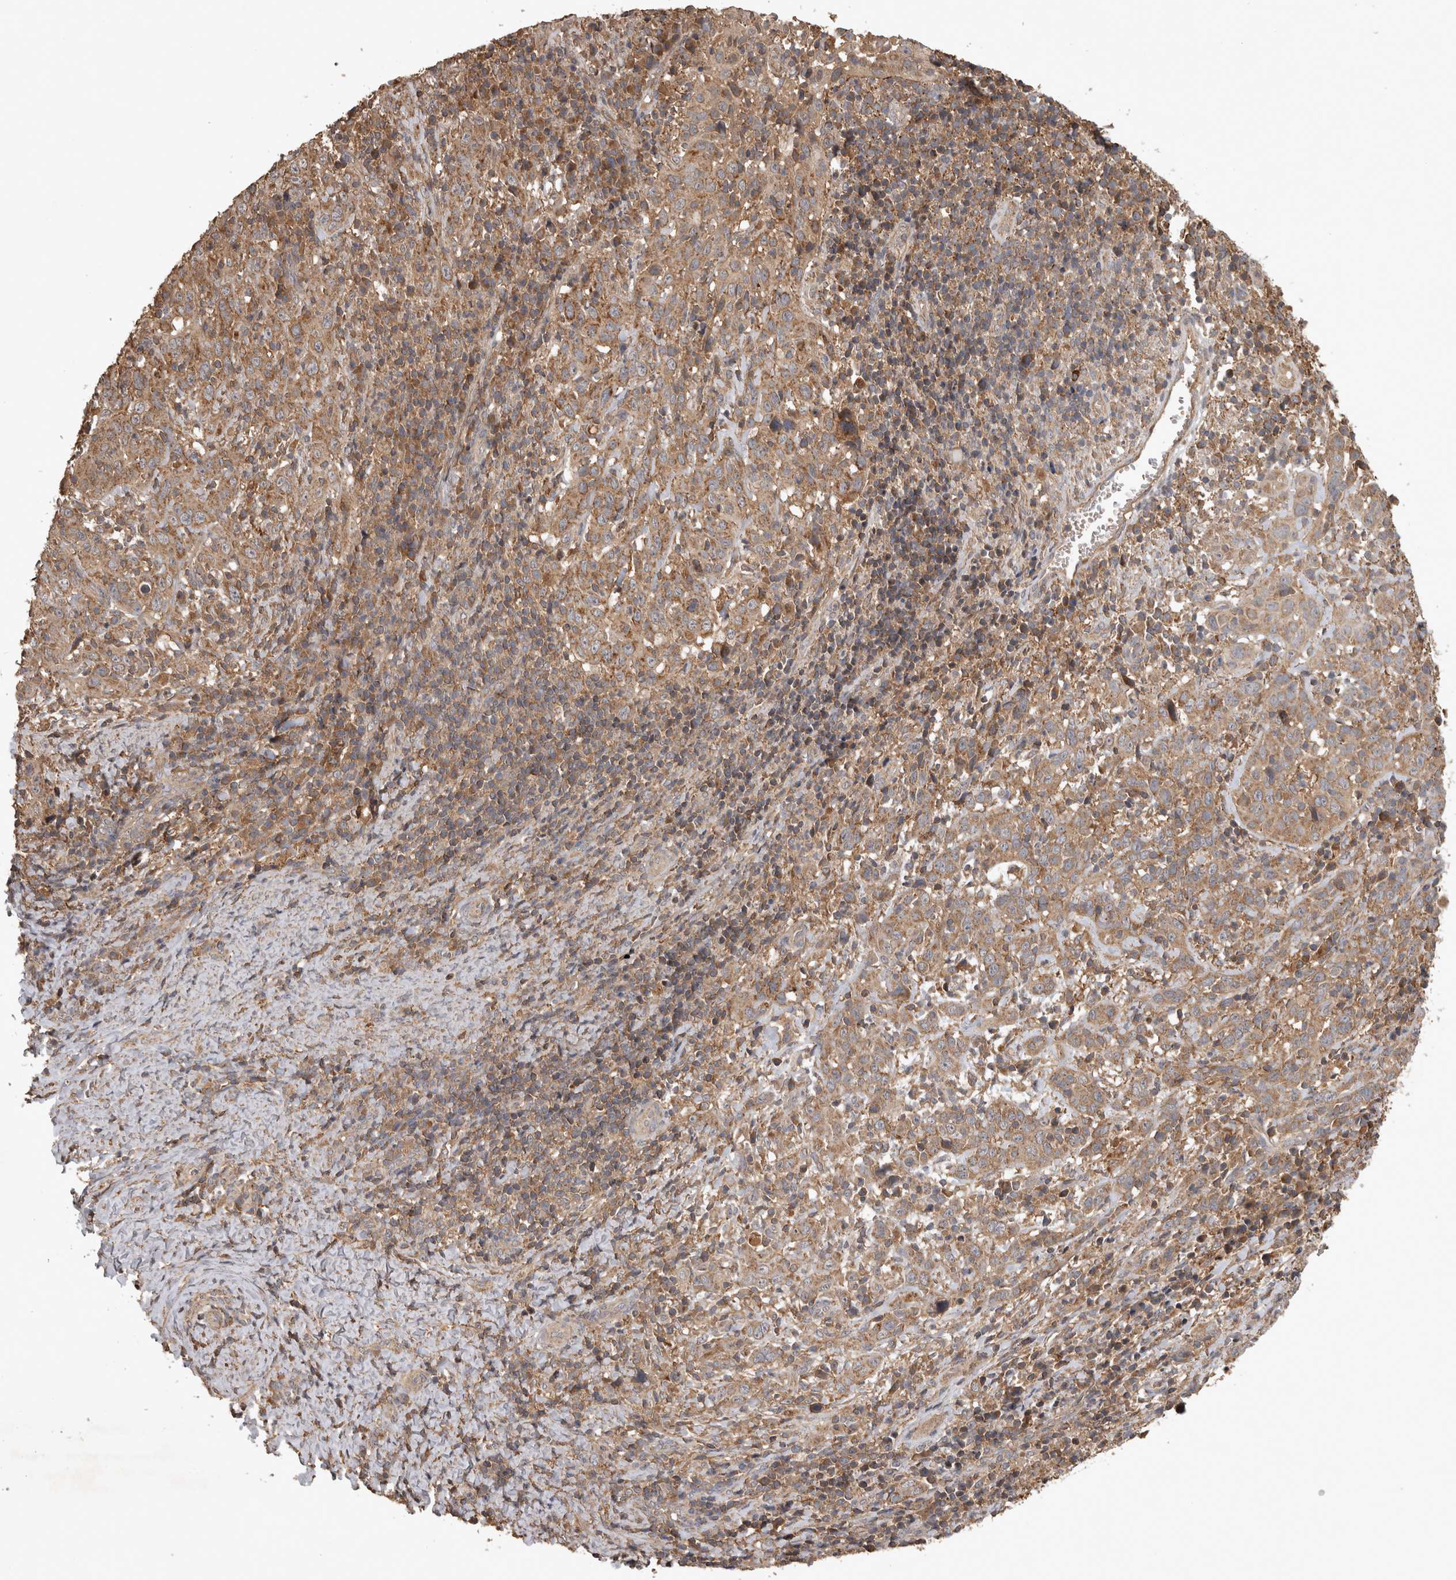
{"staining": {"intensity": "moderate", "quantity": ">75%", "location": "cytoplasmic/membranous"}, "tissue": "cervical cancer", "cell_type": "Tumor cells", "image_type": "cancer", "snomed": [{"axis": "morphology", "description": "Squamous cell carcinoma, NOS"}, {"axis": "topography", "description": "Cervix"}], "caption": "Protein expression analysis of cervical cancer (squamous cell carcinoma) shows moderate cytoplasmic/membranous staining in about >75% of tumor cells.", "gene": "TRMT61B", "patient": {"sex": "female", "age": 46}}